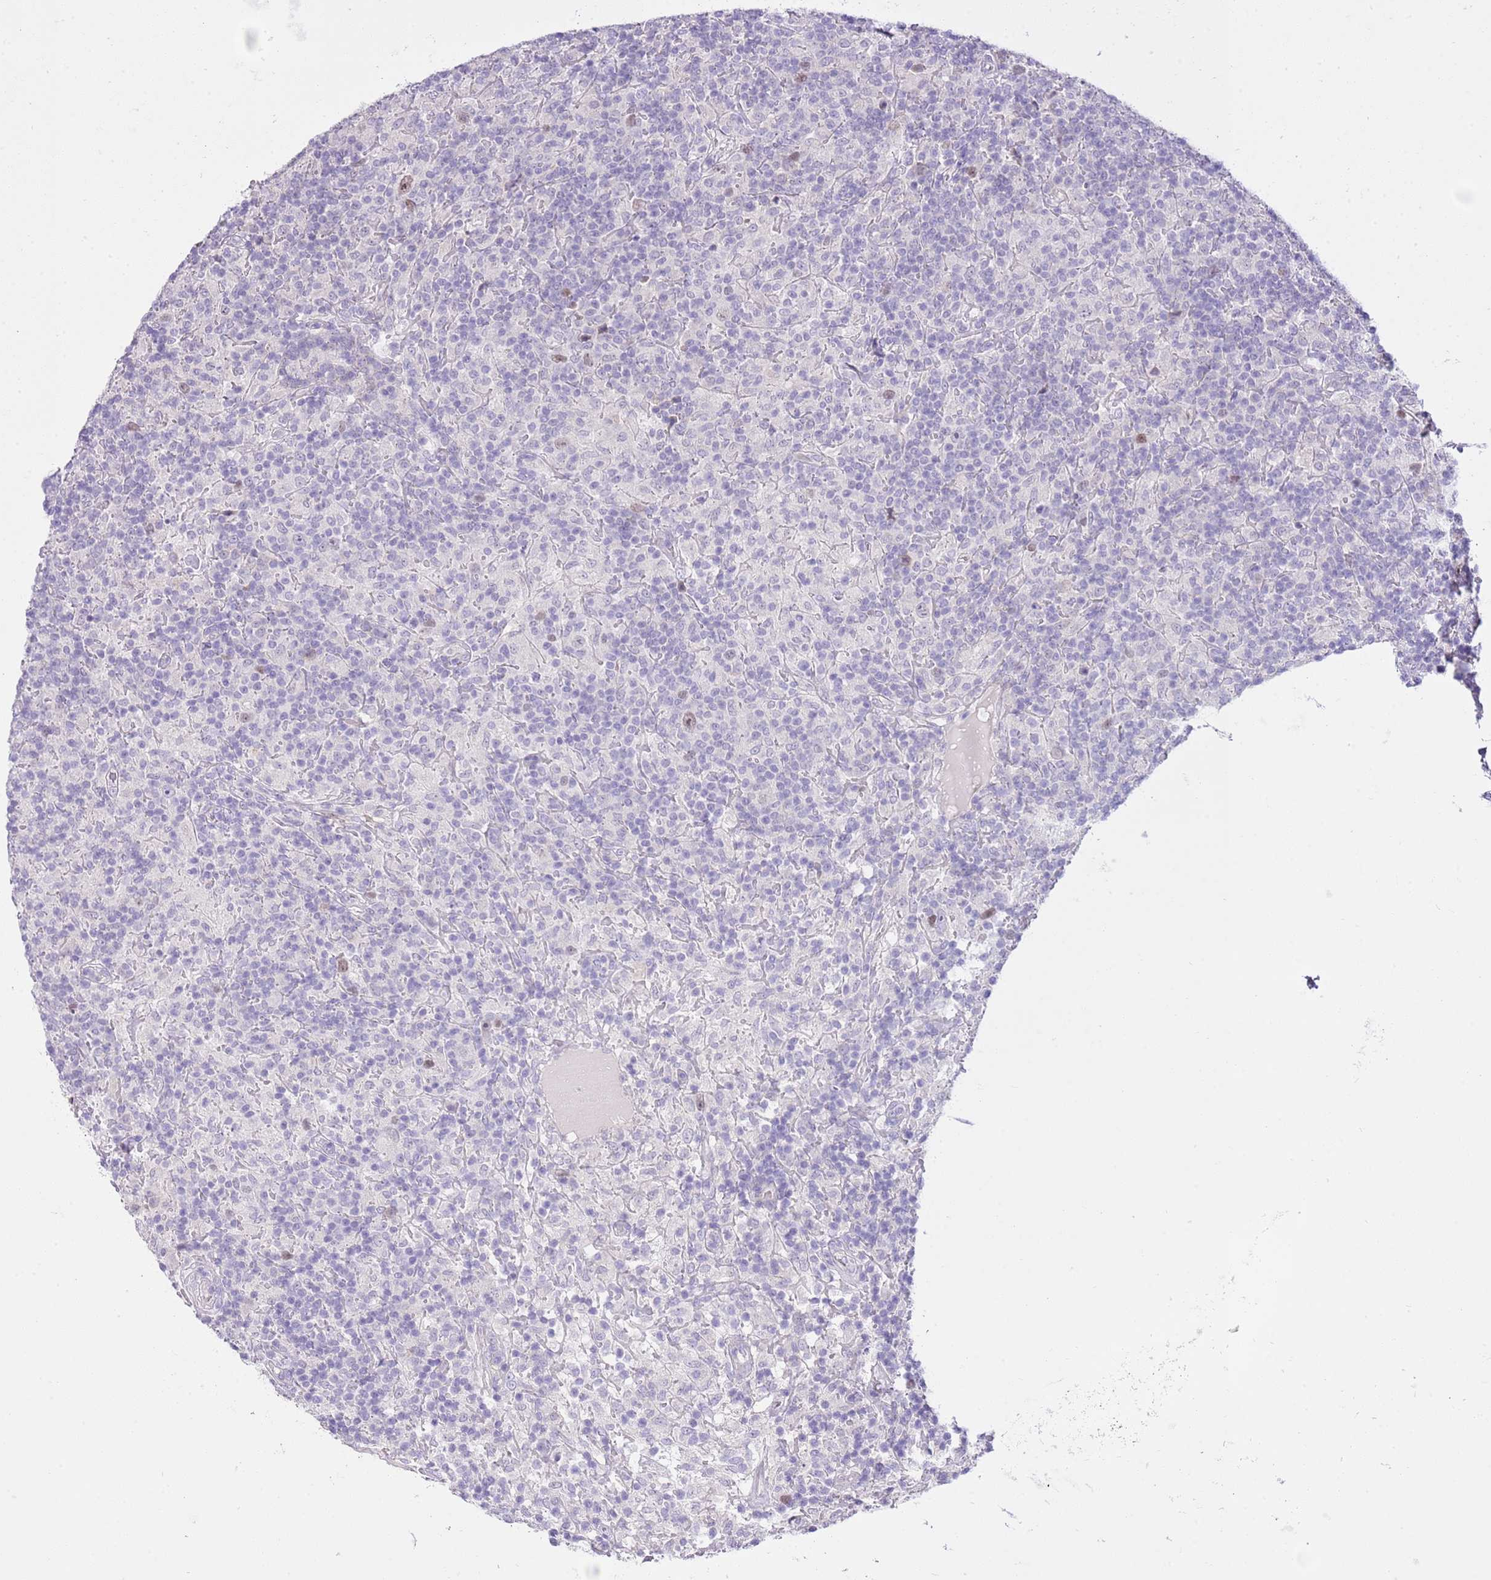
{"staining": {"intensity": "negative", "quantity": "none", "location": "none"}, "tissue": "lymphoma", "cell_type": "Tumor cells", "image_type": "cancer", "snomed": [{"axis": "morphology", "description": "Hodgkin's disease, NOS"}, {"axis": "topography", "description": "Lymph node"}], "caption": "There is no significant expression in tumor cells of lymphoma.", "gene": "FBRSL1", "patient": {"sex": "male", "age": 70}}